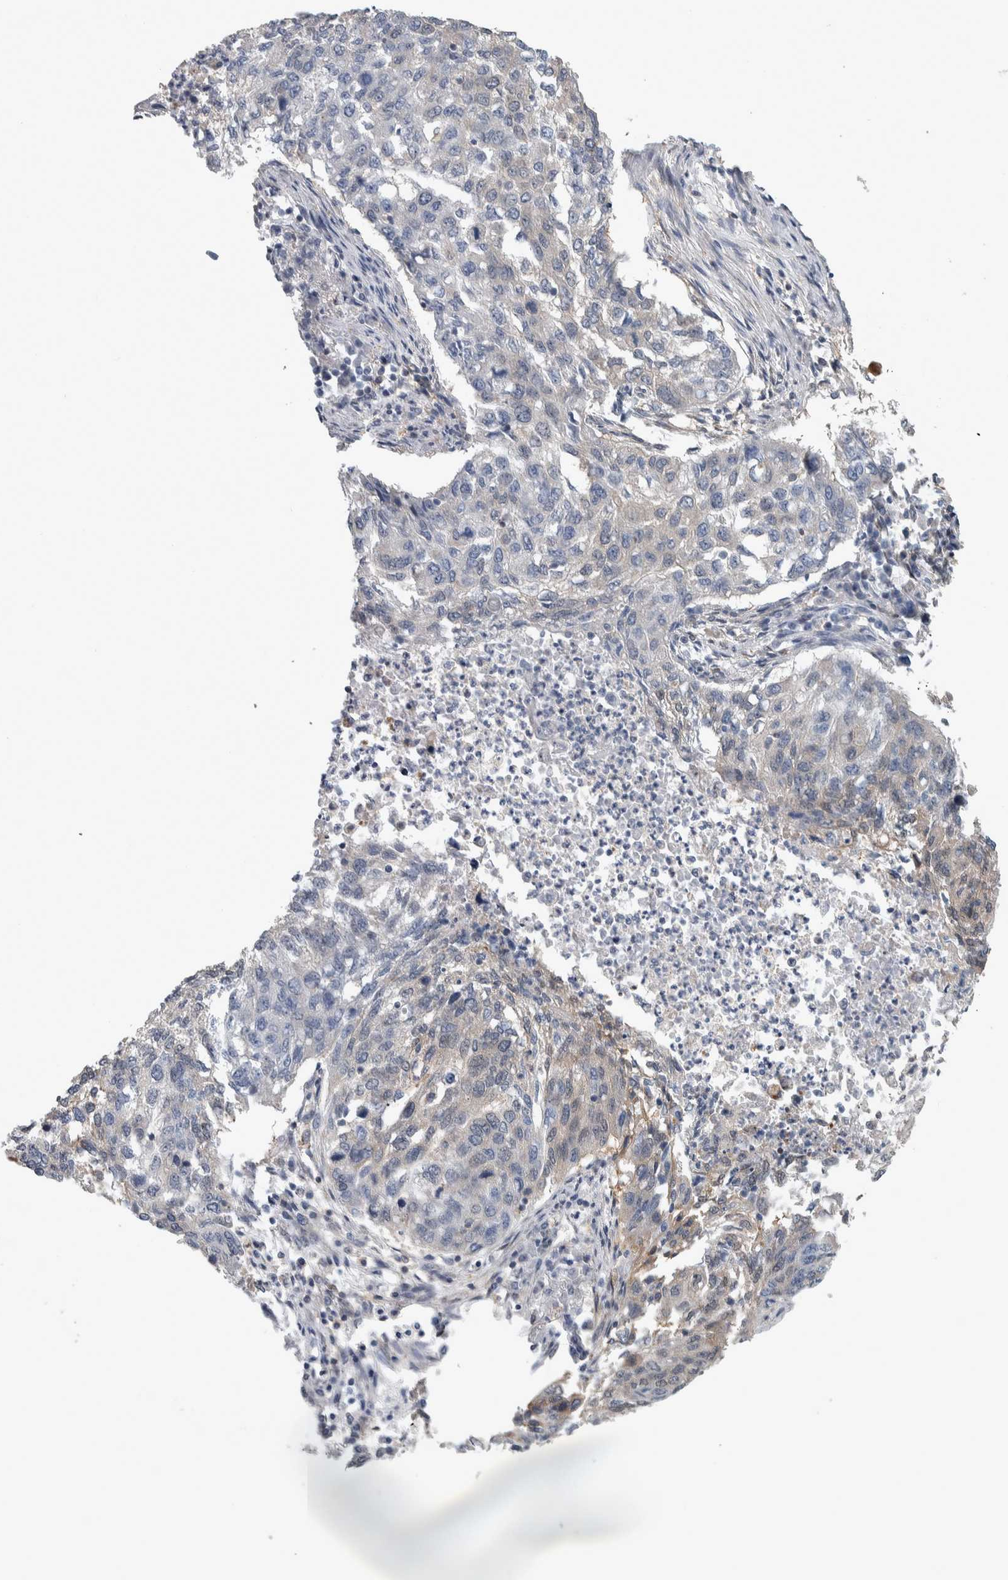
{"staining": {"intensity": "weak", "quantity": "<25%", "location": "cytoplasmic/membranous"}, "tissue": "lung cancer", "cell_type": "Tumor cells", "image_type": "cancer", "snomed": [{"axis": "morphology", "description": "Squamous cell carcinoma, NOS"}, {"axis": "topography", "description": "Lung"}], "caption": "Tumor cells show no significant protein expression in lung cancer. (DAB (3,3'-diaminobenzidine) immunohistochemistry (IHC) visualized using brightfield microscopy, high magnification).", "gene": "TAX1BP1", "patient": {"sex": "female", "age": 63}}